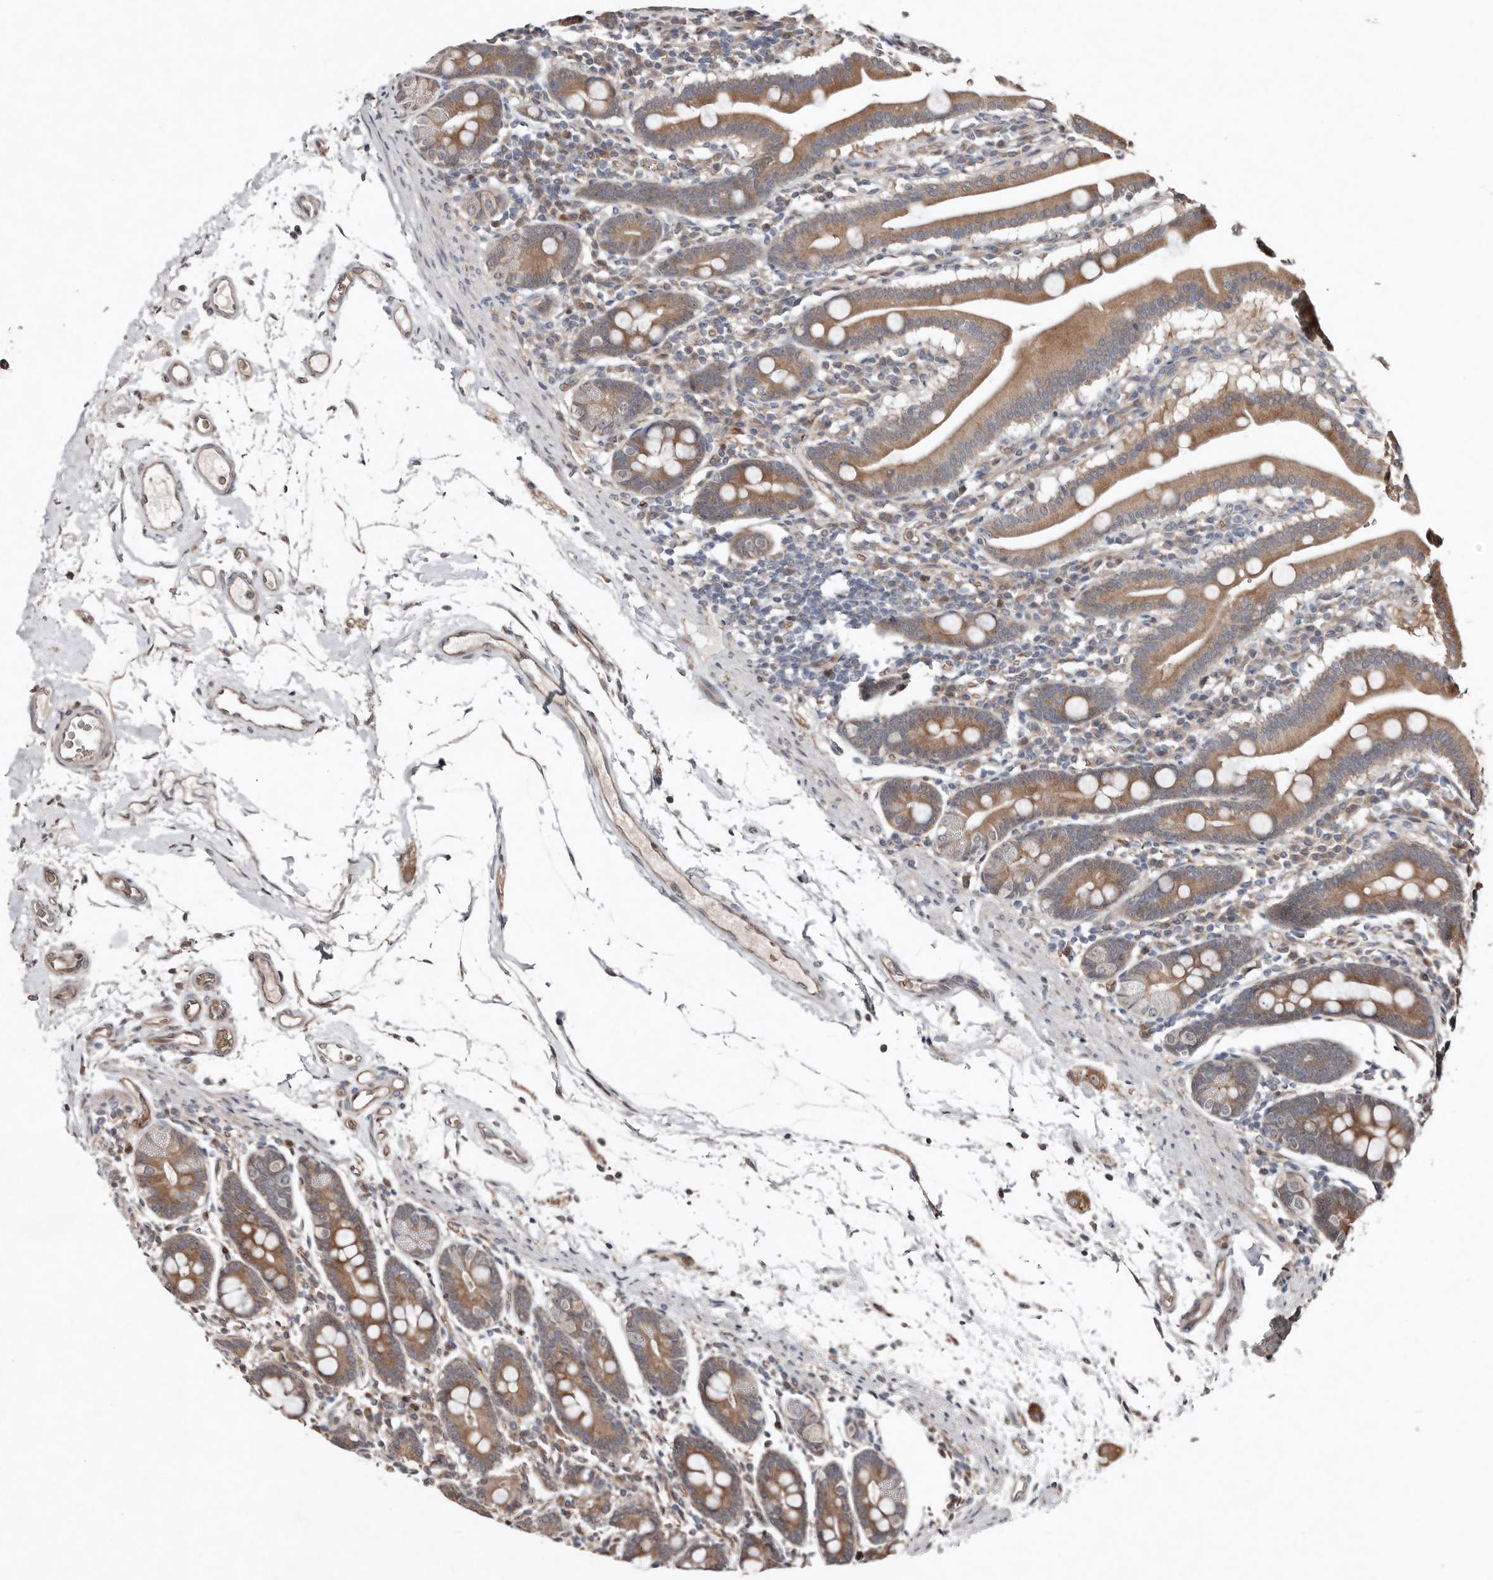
{"staining": {"intensity": "moderate", "quantity": ">75%", "location": "cytoplasmic/membranous"}, "tissue": "duodenum", "cell_type": "Glandular cells", "image_type": "normal", "snomed": [{"axis": "morphology", "description": "Normal tissue, NOS"}, {"axis": "morphology", "description": "Adenocarcinoma, NOS"}, {"axis": "topography", "description": "Pancreas"}, {"axis": "topography", "description": "Duodenum"}], "caption": "Immunohistochemistry of benign human duodenum reveals medium levels of moderate cytoplasmic/membranous expression in approximately >75% of glandular cells.", "gene": "DIP2C", "patient": {"sex": "male", "age": 50}}